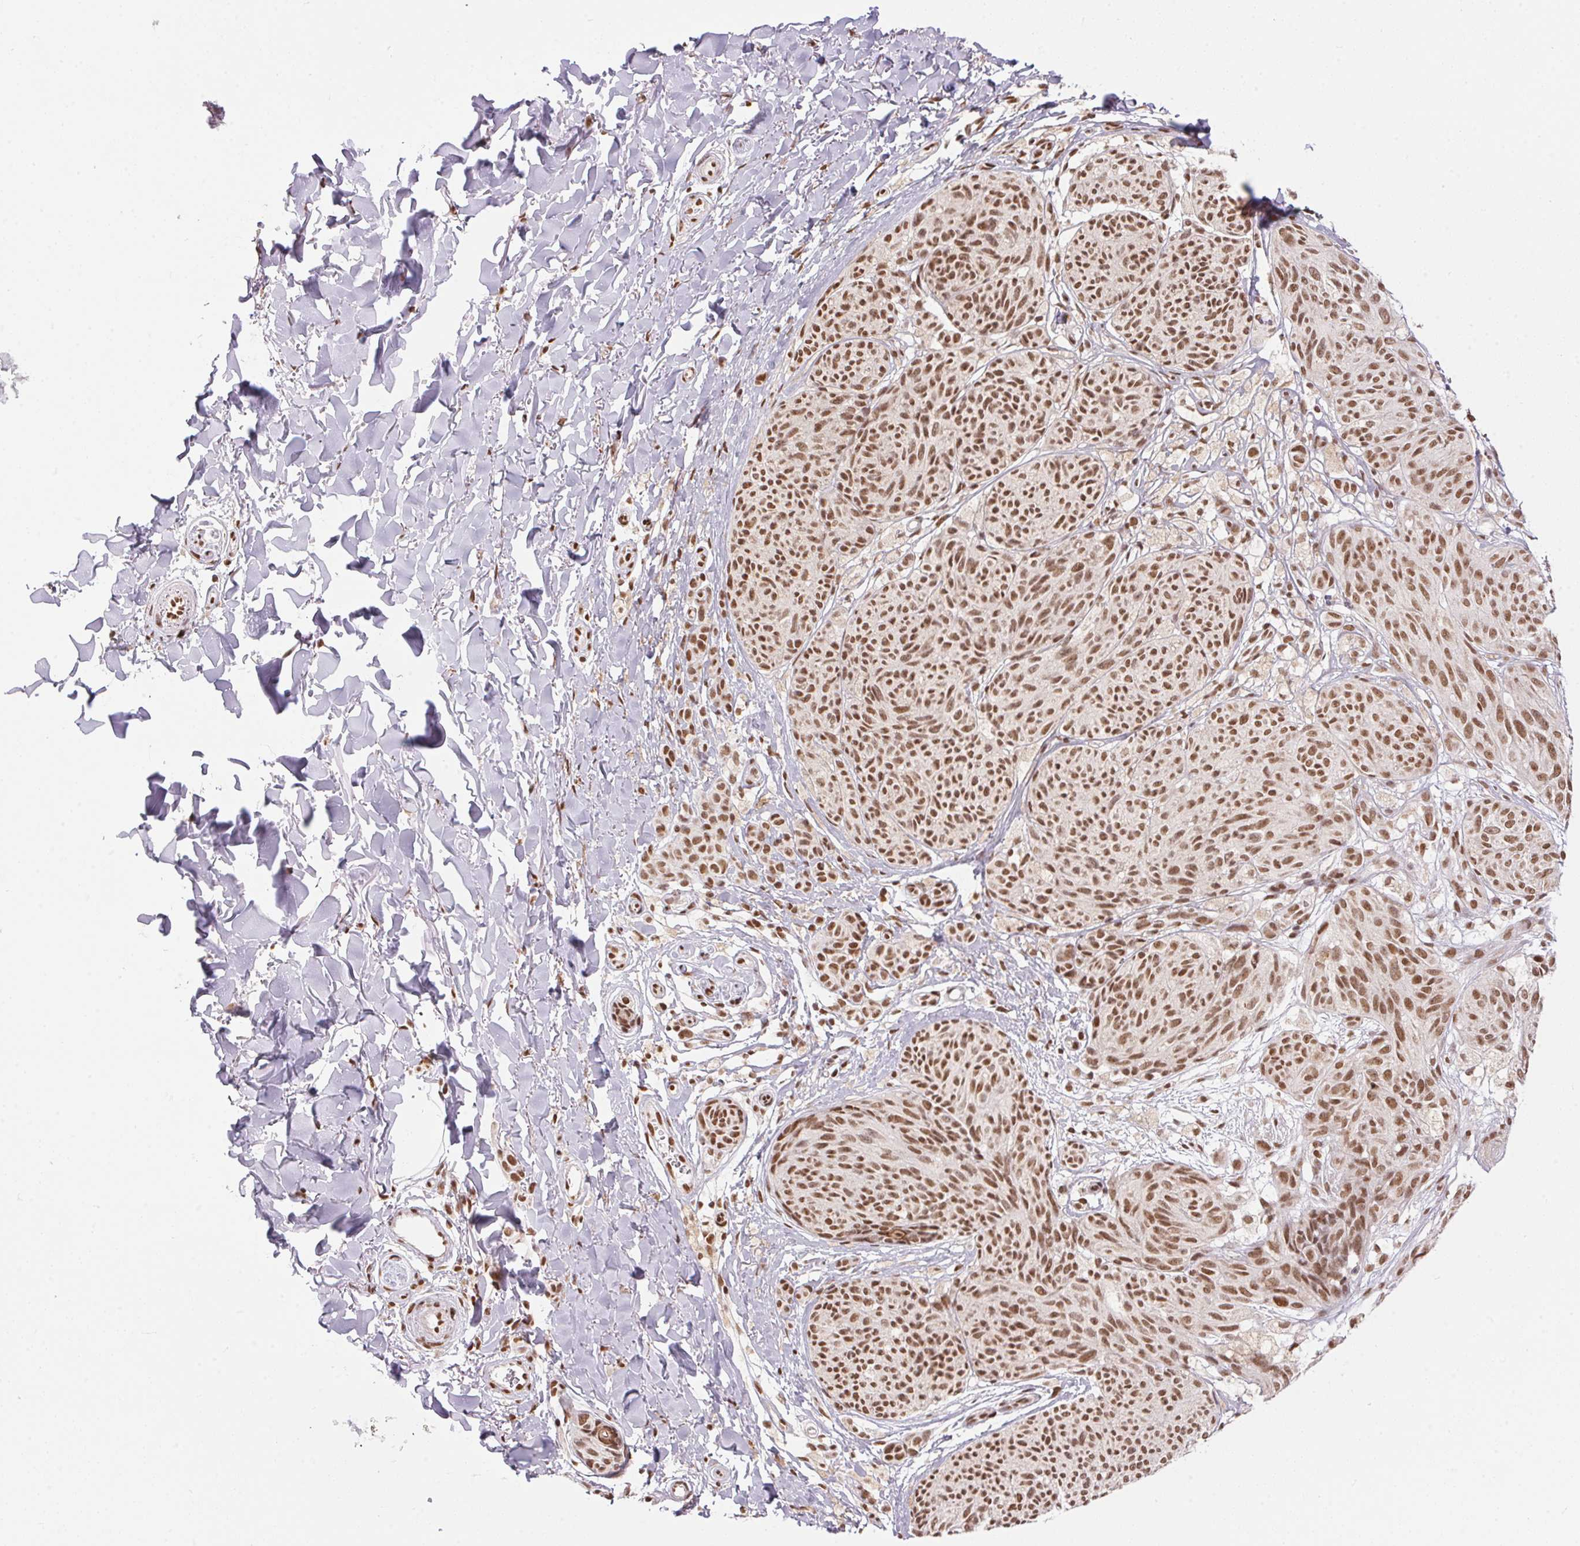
{"staining": {"intensity": "moderate", "quantity": ">75%", "location": "nuclear"}, "tissue": "melanoma", "cell_type": "Tumor cells", "image_type": "cancer", "snomed": [{"axis": "morphology", "description": "Malignant melanoma, NOS"}, {"axis": "topography", "description": "Skin"}], "caption": "The photomicrograph demonstrates immunohistochemical staining of melanoma. There is moderate nuclear expression is identified in about >75% of tumor cells.", "gene": "NFE2L1", "patient": {"sex": "female", "age": 87}}